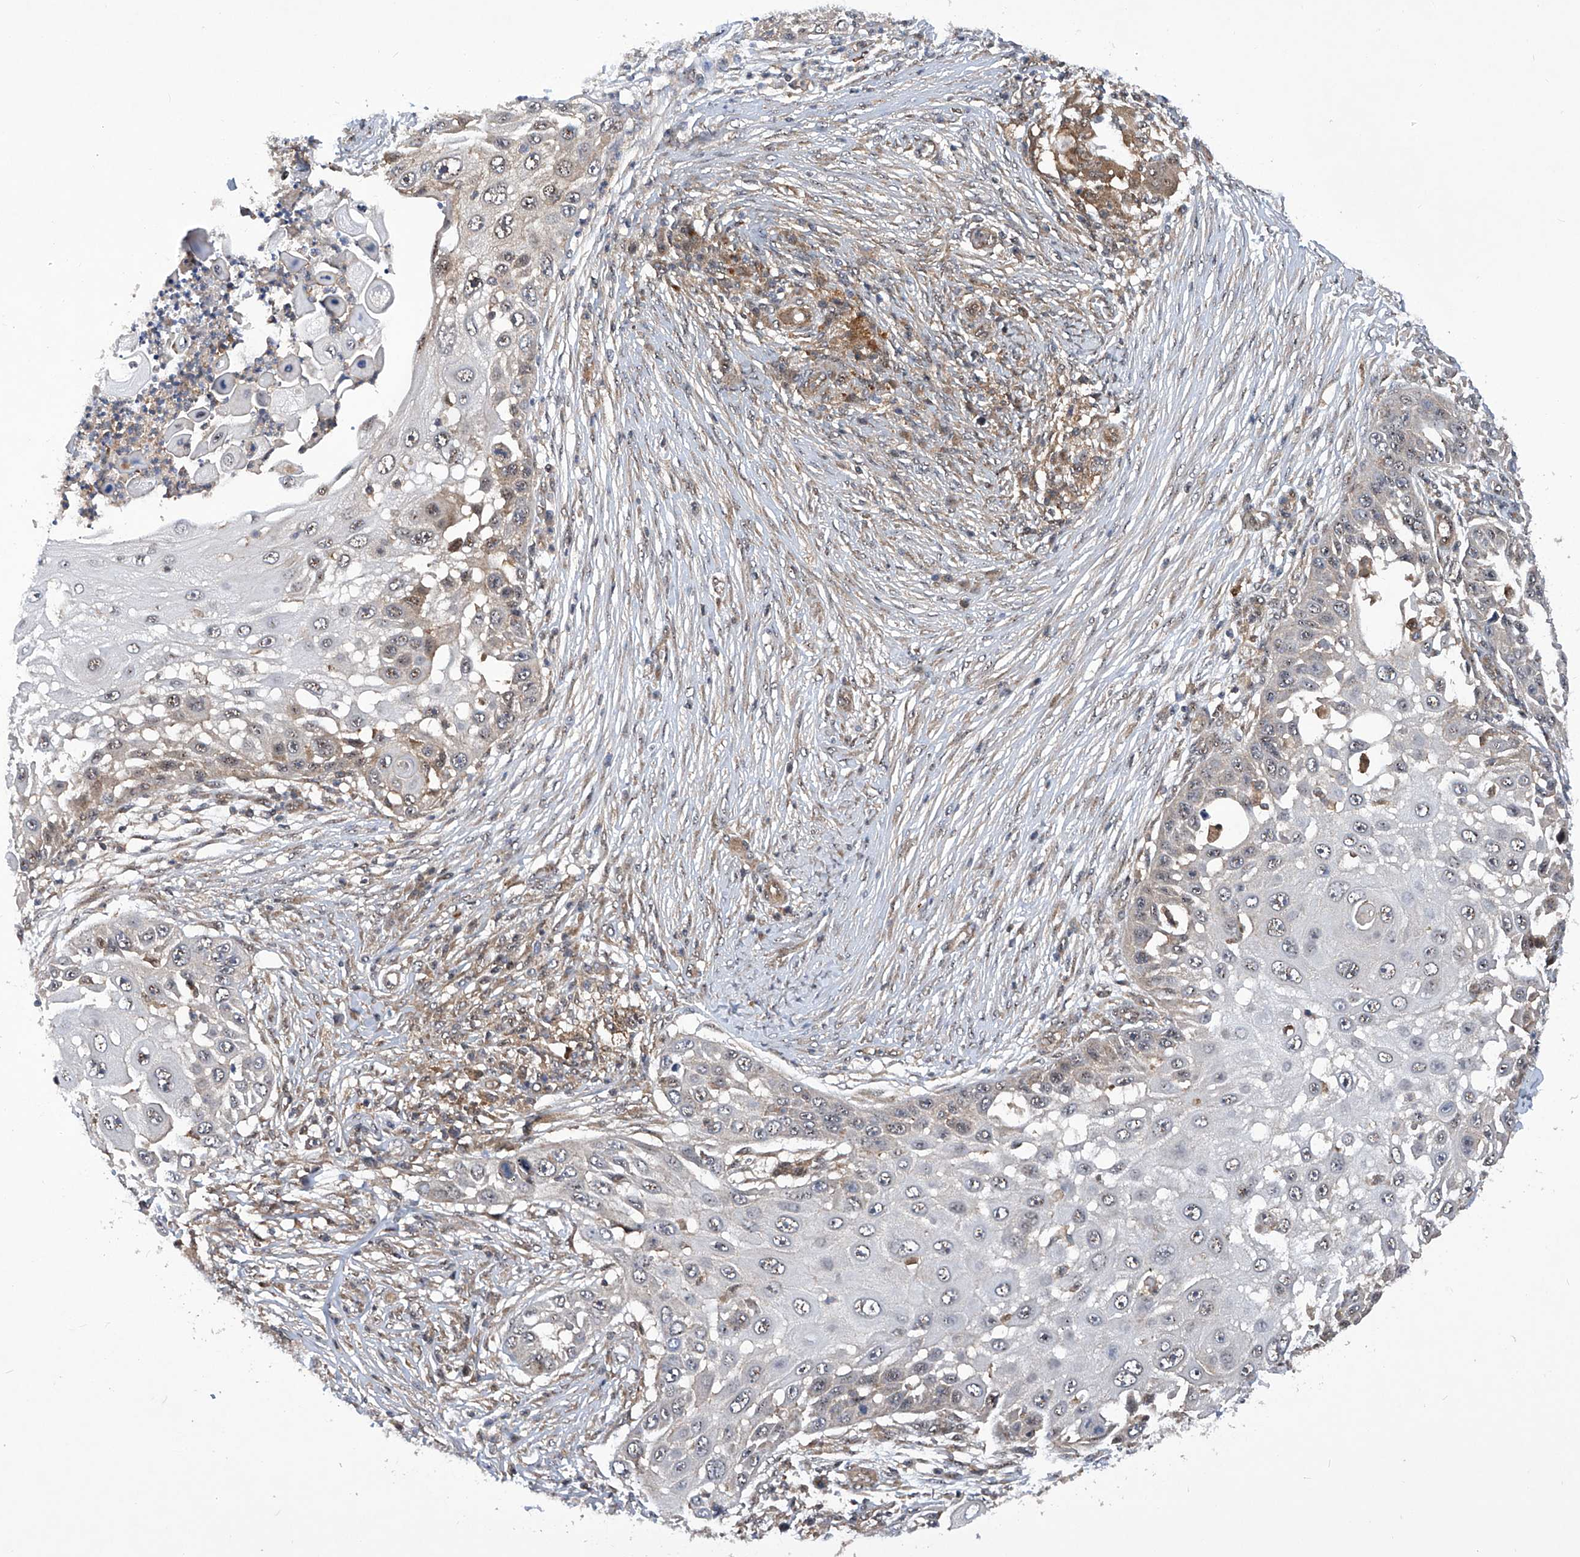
{"staining": {"intensity": "negative", "quantity": "none", "location": "none"}, "tissue": "skin cancer", "cell_type": "Tumor cells", "image_type": "cancer", "snomed": [{"axis": "morphology", "description": "Squamous cell carcinoma, NOS"}, {"axis": "topography", "description": "Skin"}], "caption": "Skin squamous cell carcinoma was stained to show a protein in brown. There is no significant expression in tumor cells. Brightfield microscopy of immunohistochemistry (IHC) stained with DAB (brown) and hematoxylin (blue), captured at high magnification.", "gene": "CISH", "patient": {"sex": "female", "age": 44}}